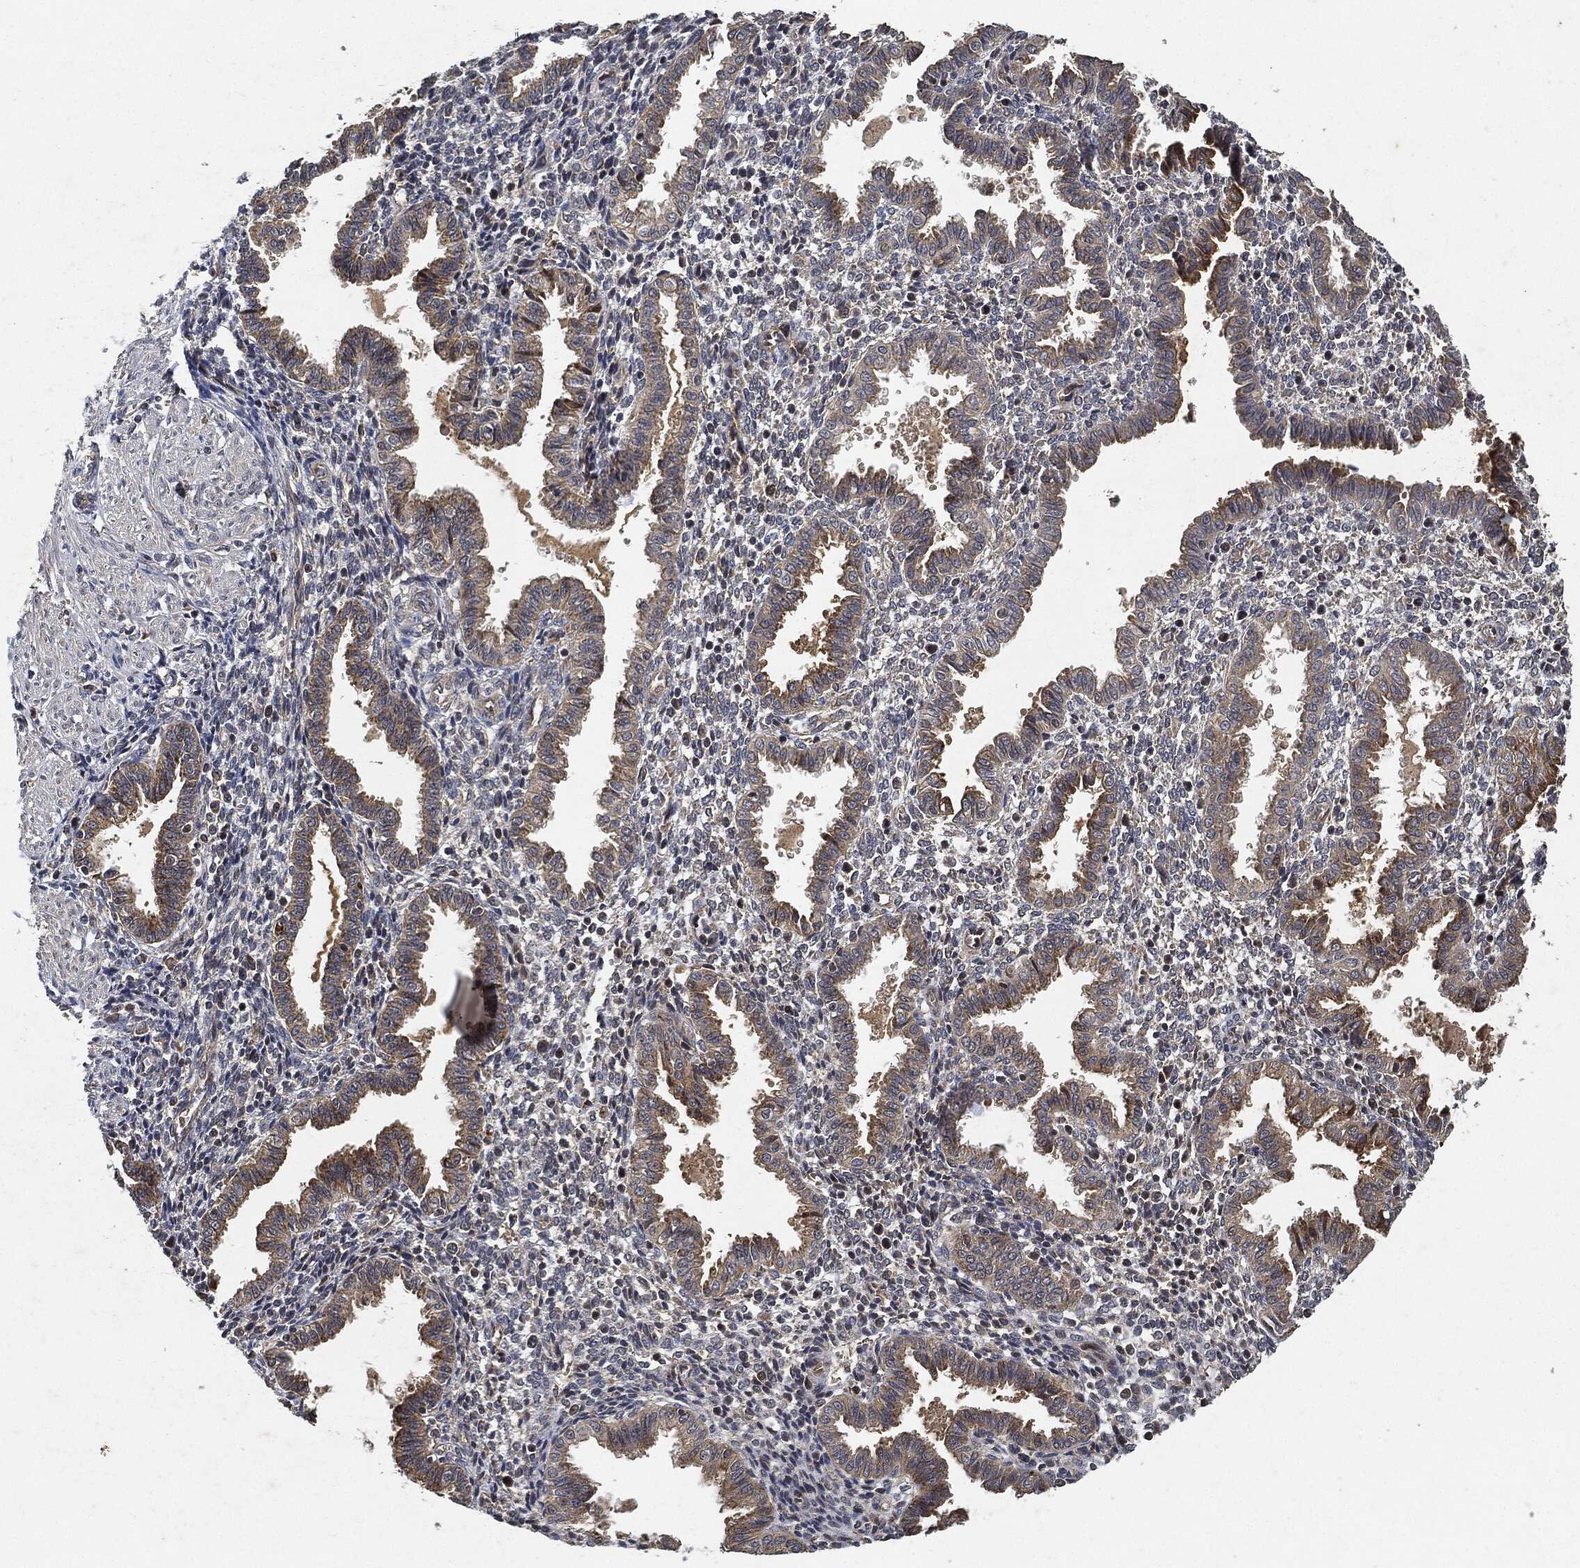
{"staining": {"intensity": "negative", "quantity": "none", "location": "none"}, "tissue": "endometrium", "cell_type": "Cells in endometrial stroma", "image_type": "normal", "snomed": [{"axis": "morphology", "description": "Normal tissue, NOS"}, {"axis": "topography", "description": "Endometrium"}], "caption": "IHC photomicrograph of normal human endometrium stained for a protein (brown), which demonstrates no positivity in cells in endometrial stroma.", "gene": "MLST8", "patient": {"sex": "female", "age": 37}}